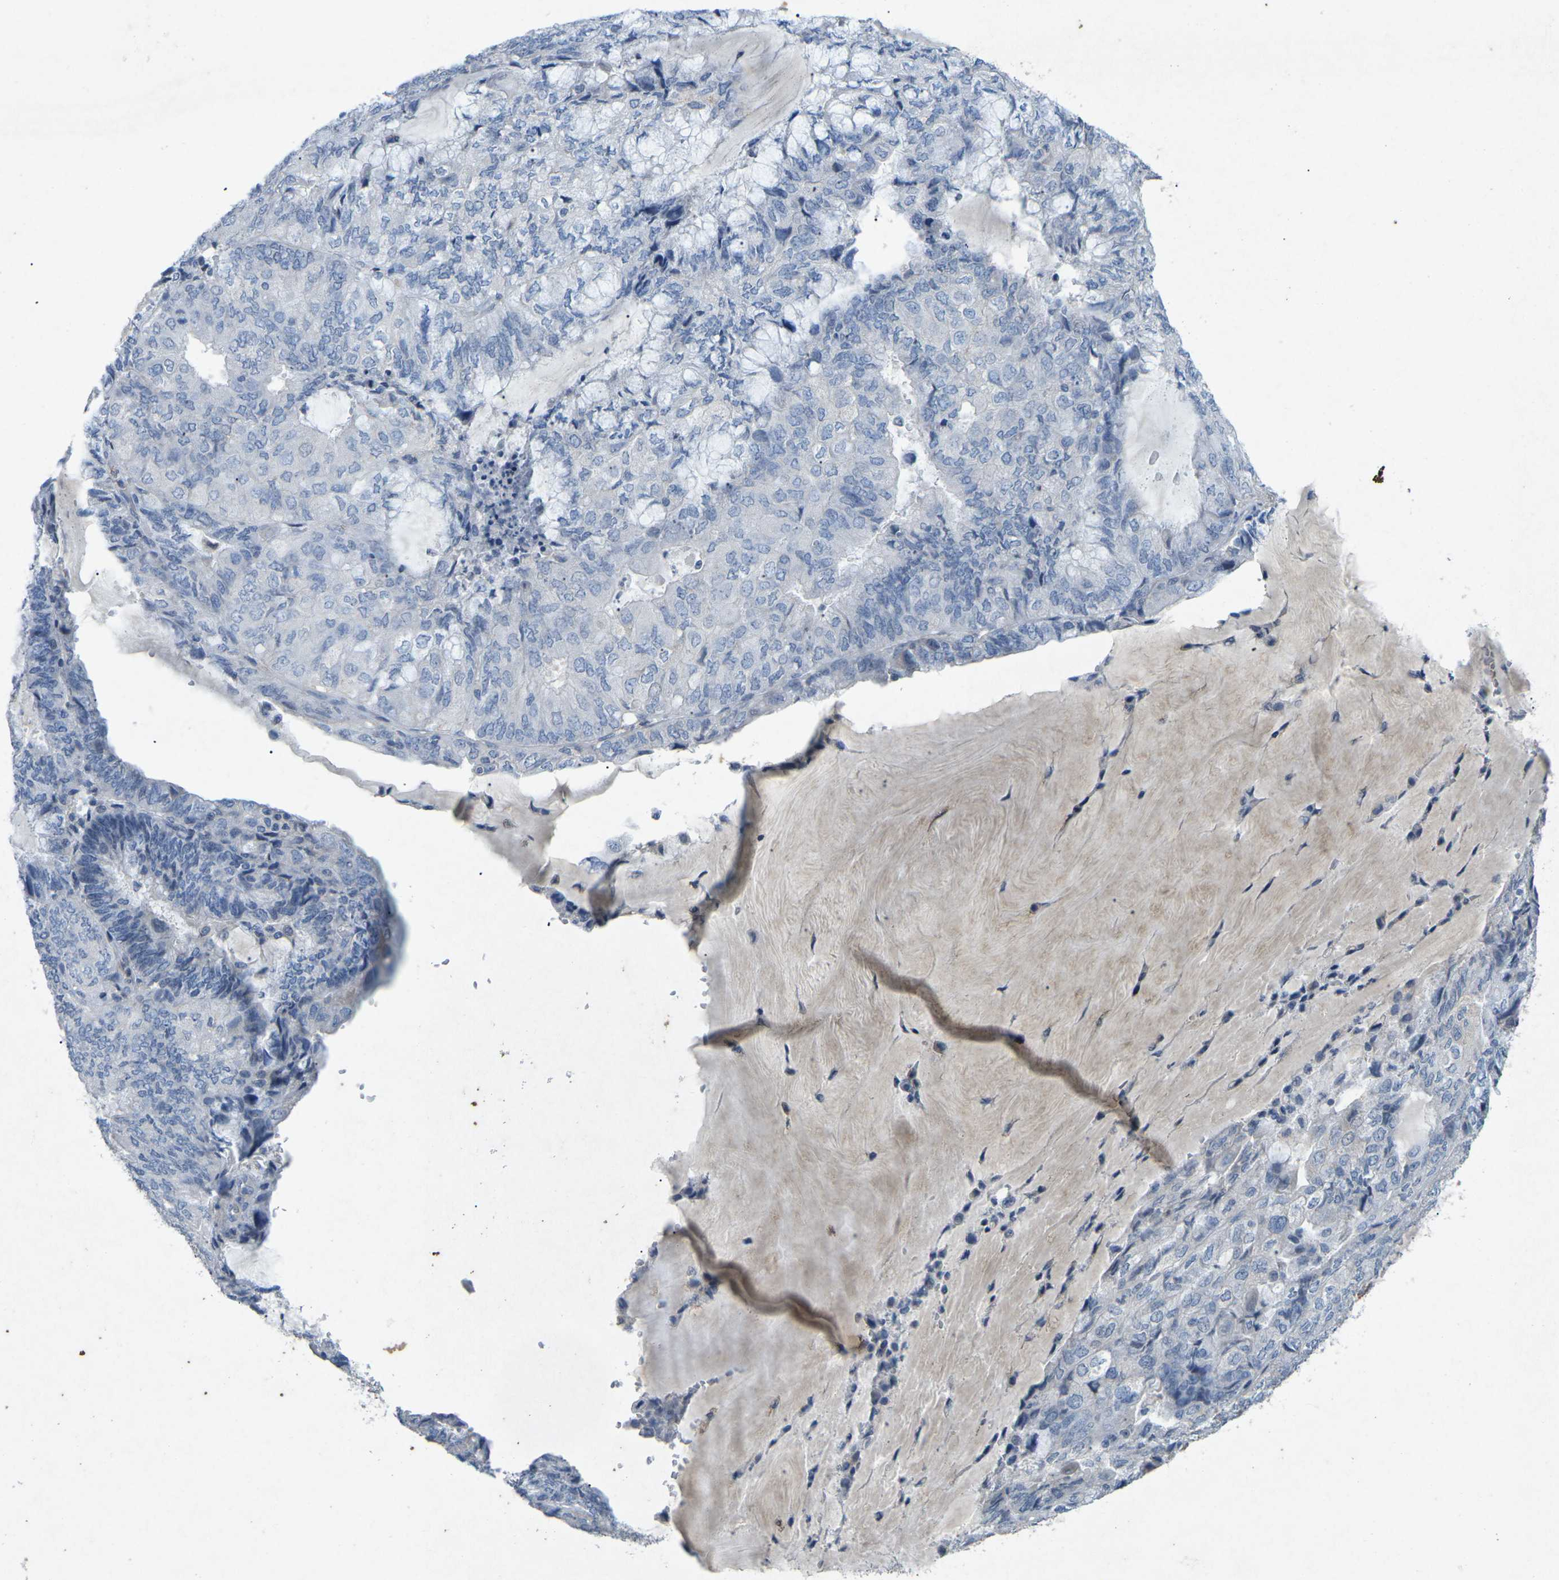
{"staining": {"intensity": "negative", "quantity": "none", "location": "none"}, "tissue": "endometrial cancer", "cell_type": "Tumor cells", "image_type": "cancer", "snomed": [{"axis": "morphology", "description": "Adenocarcinoma, NOS"}, {"axis": "topography", "description": "Endometrium"}], "caption": "Tumor cells show no significant protein positivity in endometrial cancer (adenocarcinoma).", "gene": "A1BG", "patient": {"sex": "female", "age": 81}}